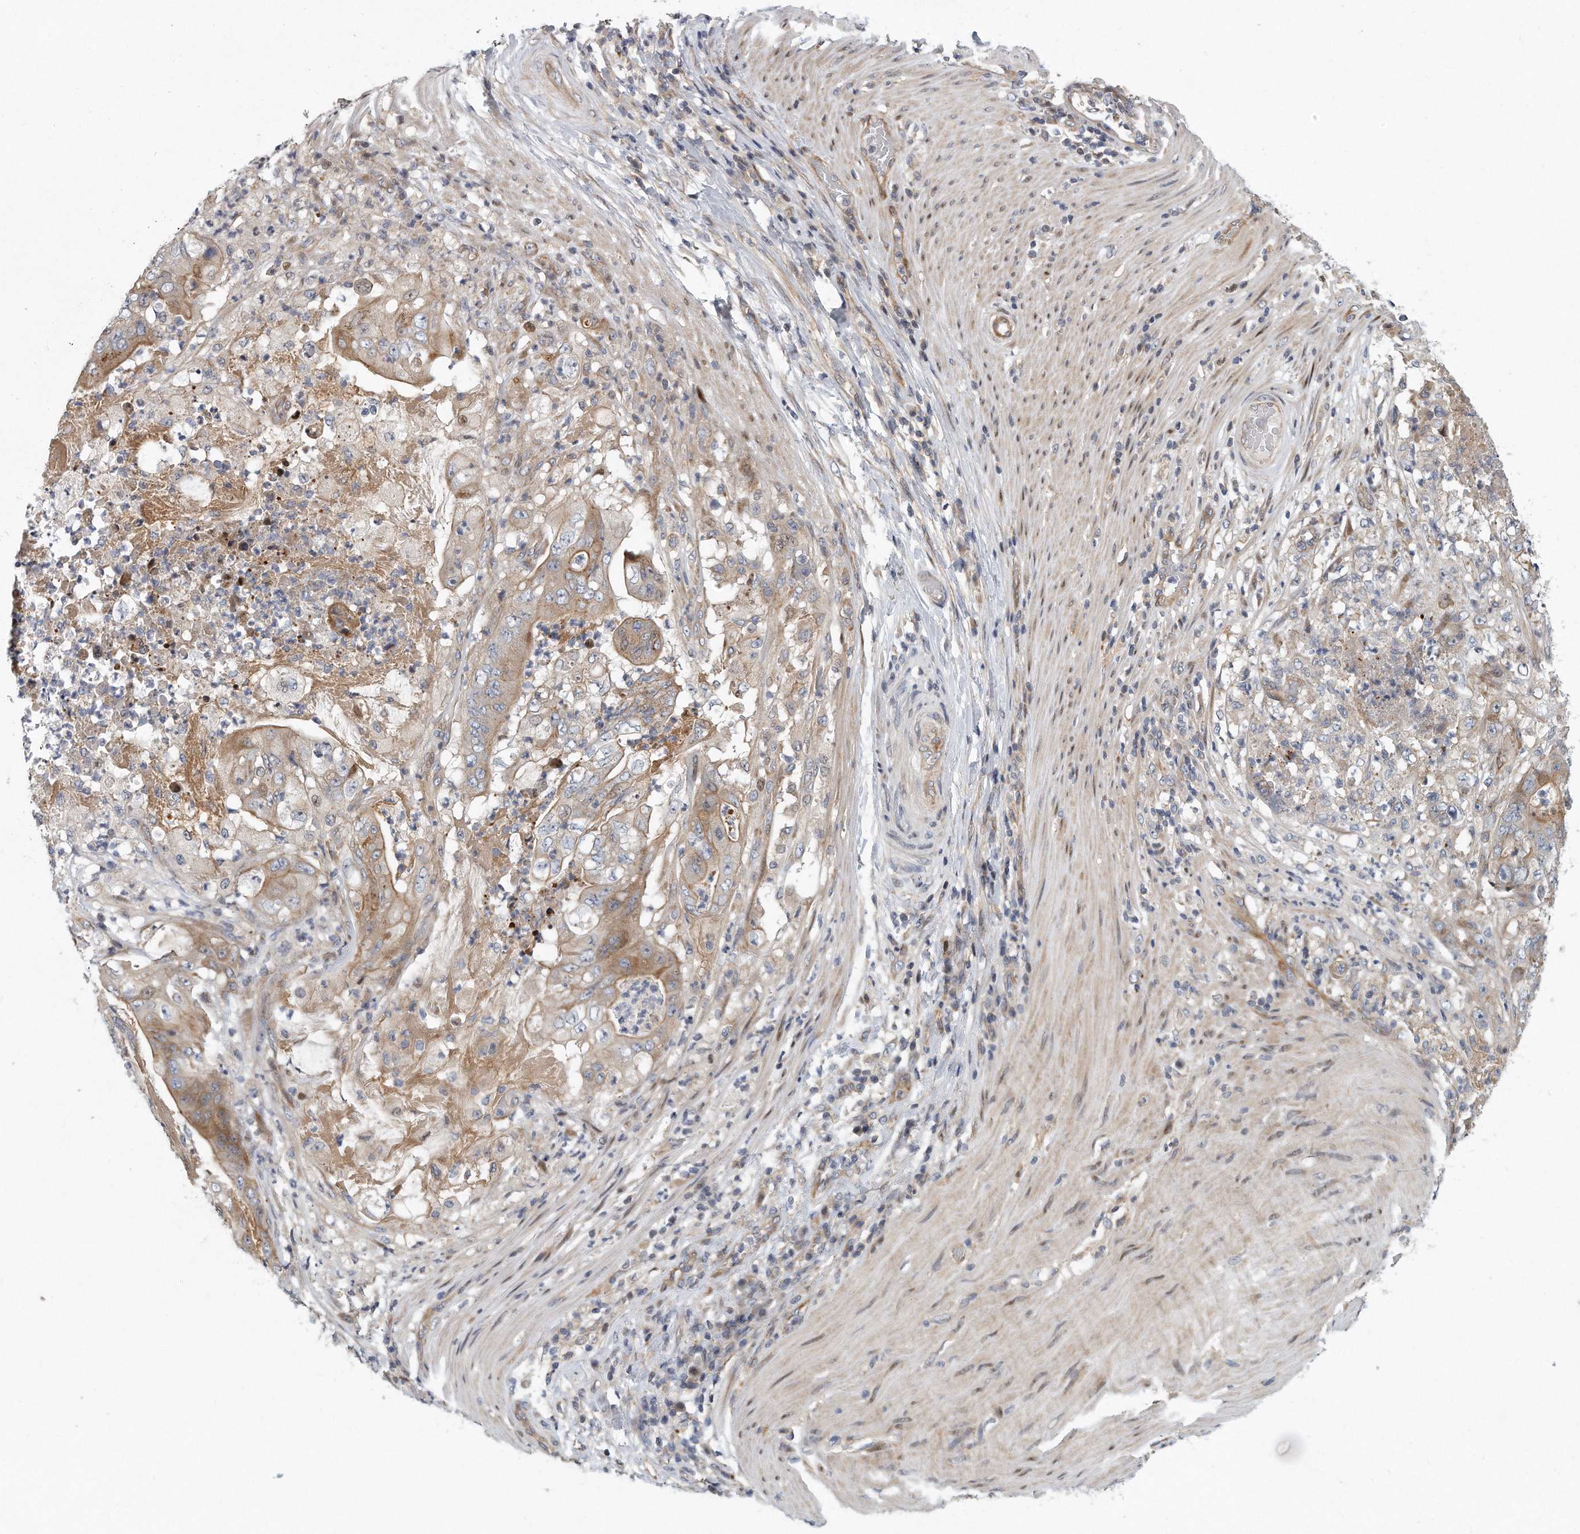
{"staining": {"intensity": "moderate", "quantity": ">75%", "location": "cytoplasmic/membranous"}, "tissue": "stomach cancer", "cell_type": "Tumor cells", "image_type": "cancer", "snomed": [{"axis": "morphology", "description": "Adenocarcinoma, NOS"}, {"axis": "topography", "description": "Stomach"}], "caption": "Protein expression analysis of adenocarcinoma (stomach) reveals moderate cytoplasmic/membranous staining in about >75% of tumor cells.", "gene": "PCDH8", "patient": {"sex": "female", "age": 73}}